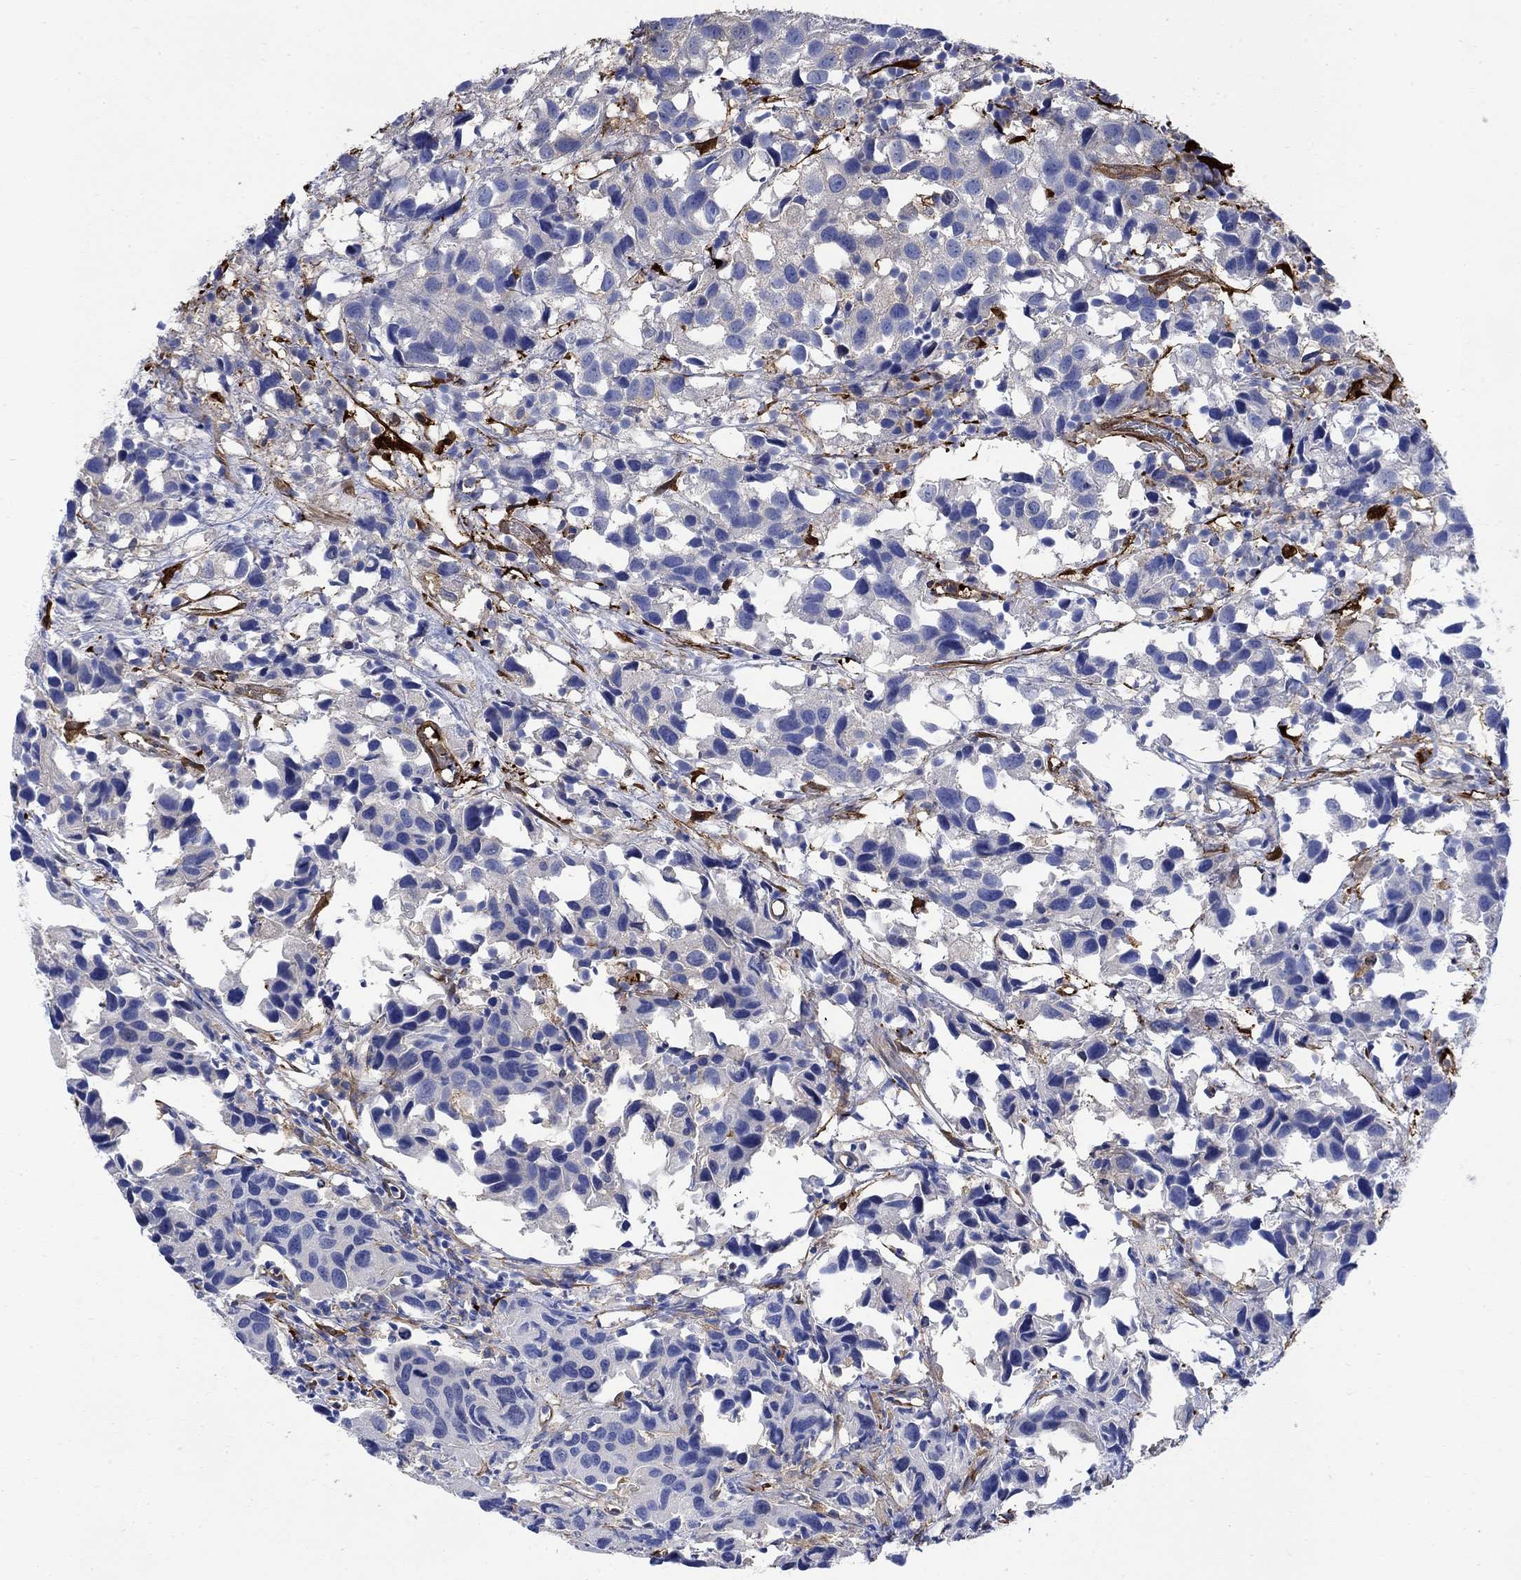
{"staining": {"intensity": "negative", "quantity": "none", "location": "none"}, "tissue": "urothelial cancer", "cell_type": "Tumor cells", "image_type": "cancer", "snomed": [{"axis": "morphology", "description": "Urothelial carcinoma, High grade"}, {"axis": "topography", "description": "Urinary bladder"}], "caption": "Protein analysis of high-grade urothelial carcinoma shows no significant expression in tumor cells. (Immunohistochemistry (ihc), brightfield microscopy, high magnification).", "gene": "TGM2", "patient": {"sex": "male", "age": 79}}